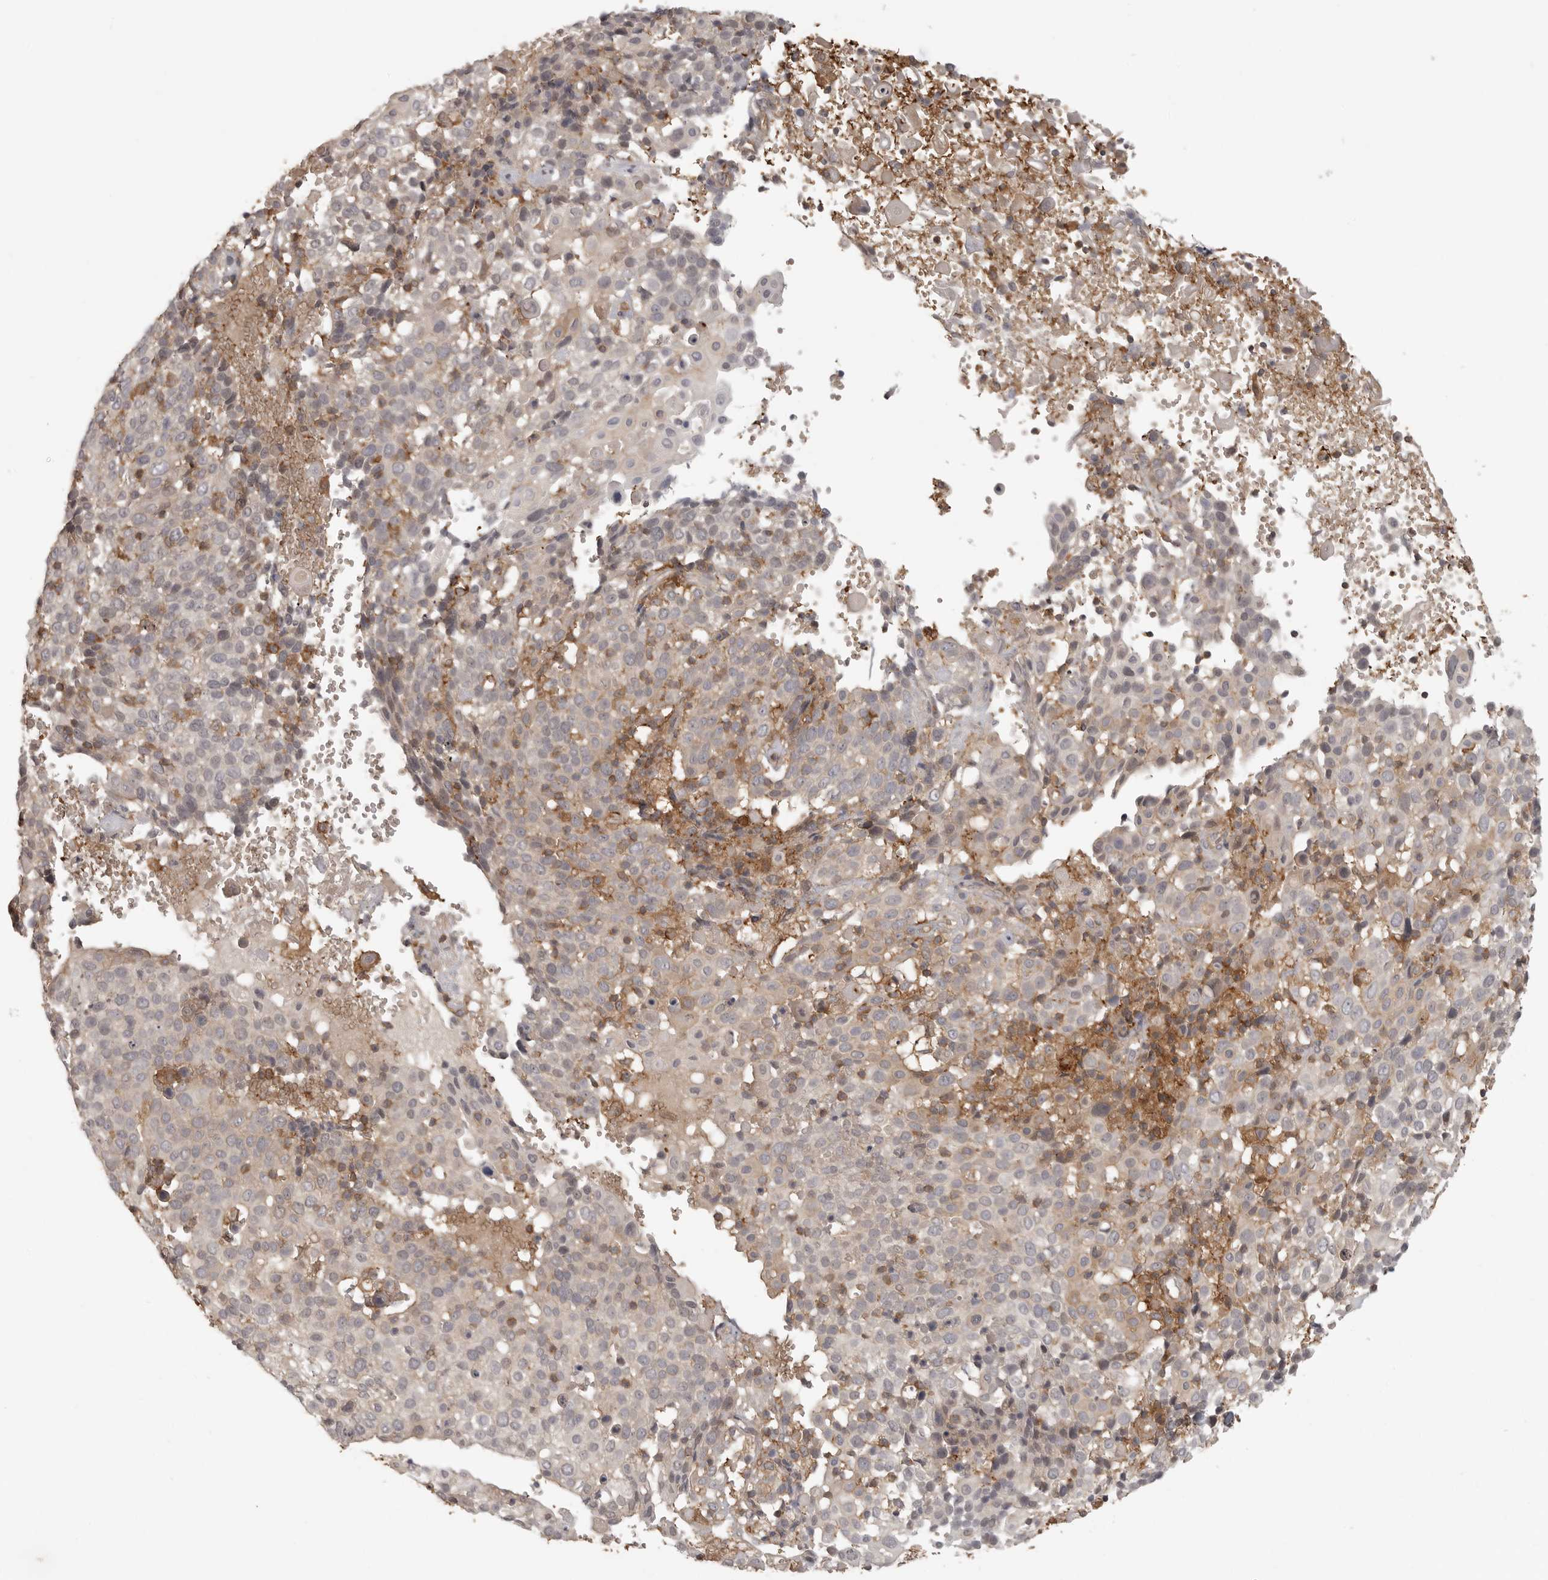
{"staining": {"intensity": "negative", "quantity": "none", "location": "none"}, "tissue": "cervical cancer", "cell_type": "Tumor cells", "image_type": "cancer", "snomed": [{"axis": "morphology", "description": "Squamous cell carcinoma, NOS"}, {"axis": "topography", "description": "Cervix"}], "caption": "High magnification brightfield microscopy of cervical squamous cell carcinoma stained with DAB (brown) and counterstained with hematoxylin (blue): tumor cells show no significant positivity. The staining is performed using DAB brown chromogen with nuclei counter-stained in using hematoxylin.", "gene": "DBNL", "patient": {"sex": "female", "age": 74}}